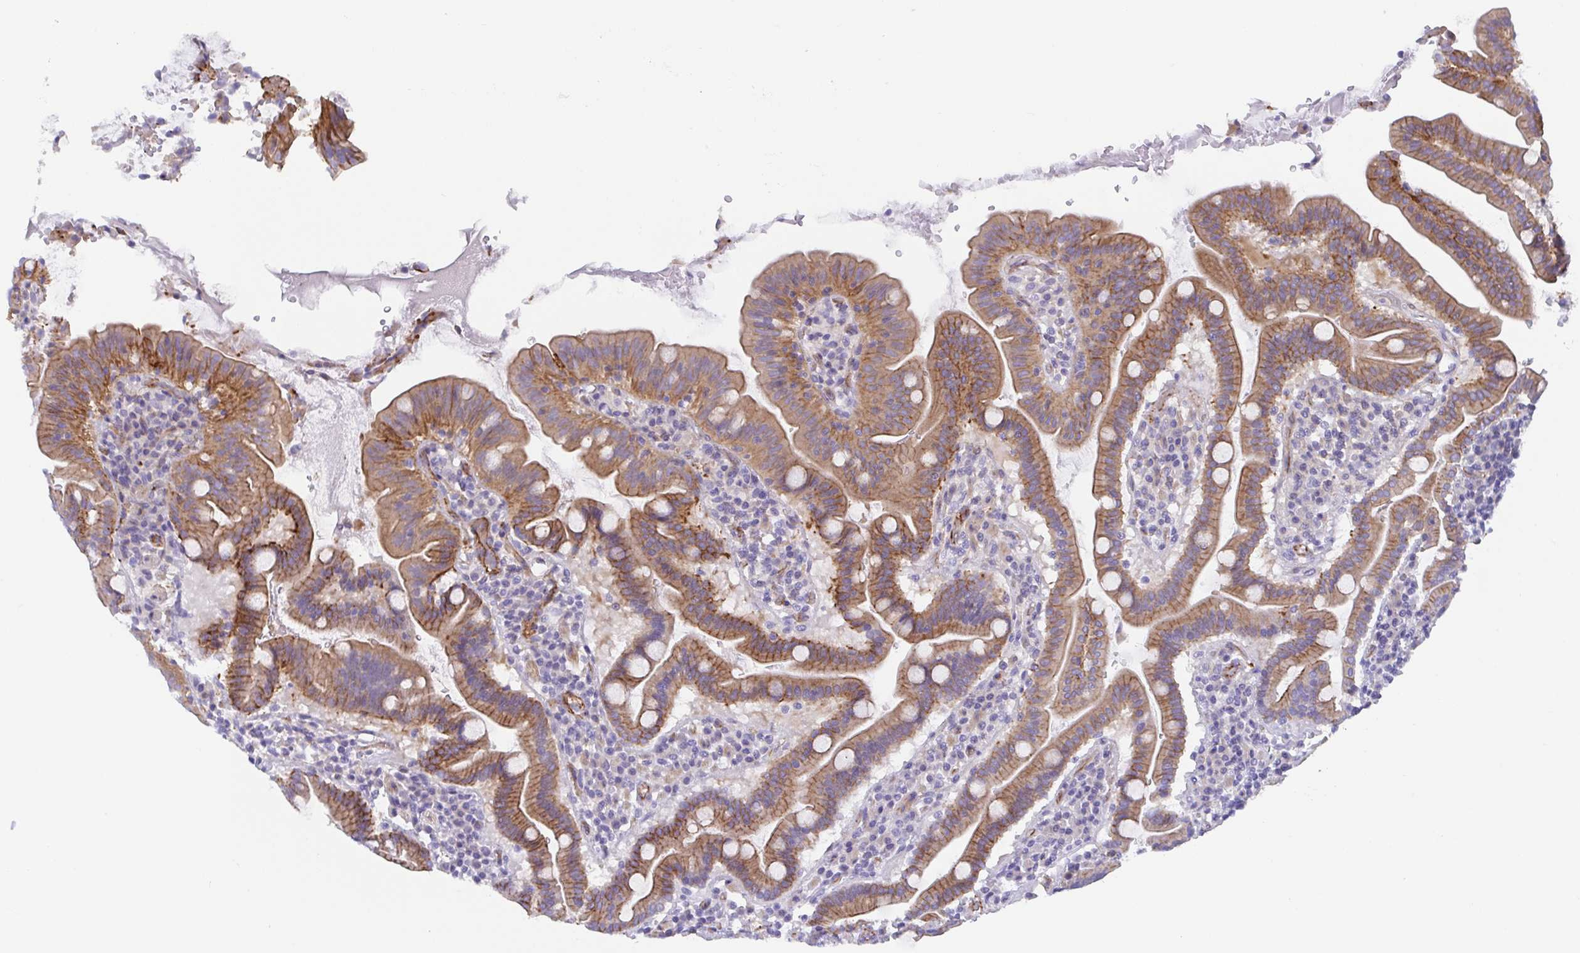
{"staining": {"intensity": "moderate", "quantity": ">75%", "location": "cytoplasmic/membranous"}, "tissue": "small intestine", "cell_type": "Glandular cells", "image_type": "normal", "snomed": [{"axis": "morphology", "description": "Normal tissue, NOS"}, {"axis": "topography", "description": "Small intestine"}], "caption": "High-magnification brightfield microscopy of normal small intestine stained with DAB (3,3'-diaminobenzidine) (brown) and counterstained with hematoxylin (blue). glandular cells exhibit moderate cytoplasmic/membranous expression is seen in about>75% of cells. Ihc stains the protein in brown and the nuclei are stained blue.", "gene": "TRAM2", "patient": {"sex": "male", "age": 26}}